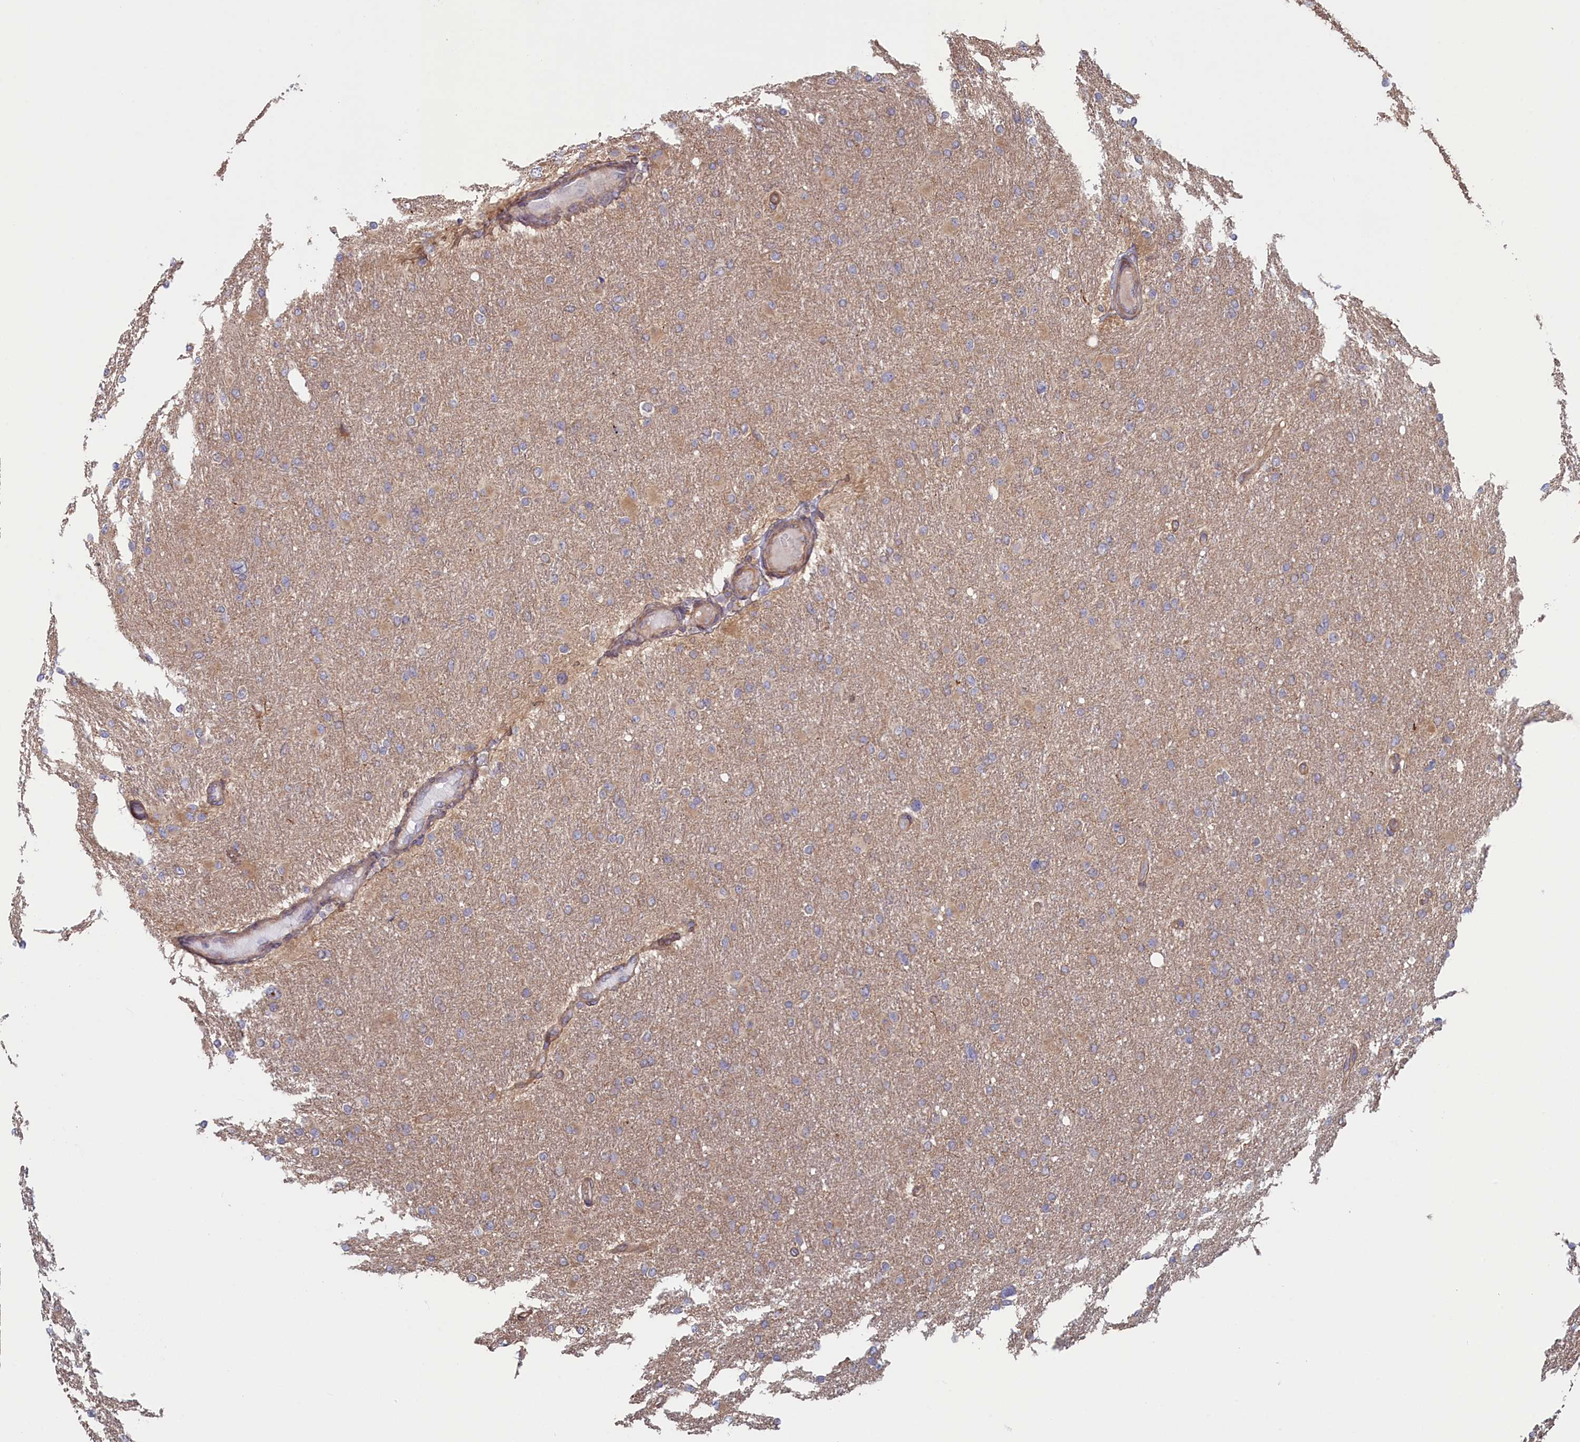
{"staining": {"intensity": "weak", "quantity": "25%-75%", "location": "cytoplasmic/membranous"}, "tissue": "glioma", "cell_type": "Tumor cells", "image_type": "cancer", "snomed": [{"axis": "morphology", "description": "Glioma, malignant, High grade"}, {"axis": "topography", "description": "Cerebral cortex"}], "caption": "Immunohistochemical staining of glioma reveals low levels of weak cytoplasmic/membranous protein staining in approximately 25%-75% of tumor cells. Using DAB (brown) and hematoxylin (blue) stains, captured at high magnification using brightfield microscopy.", "gene": "RILPL1", "patient": {"sex": "female", "age": 36}}